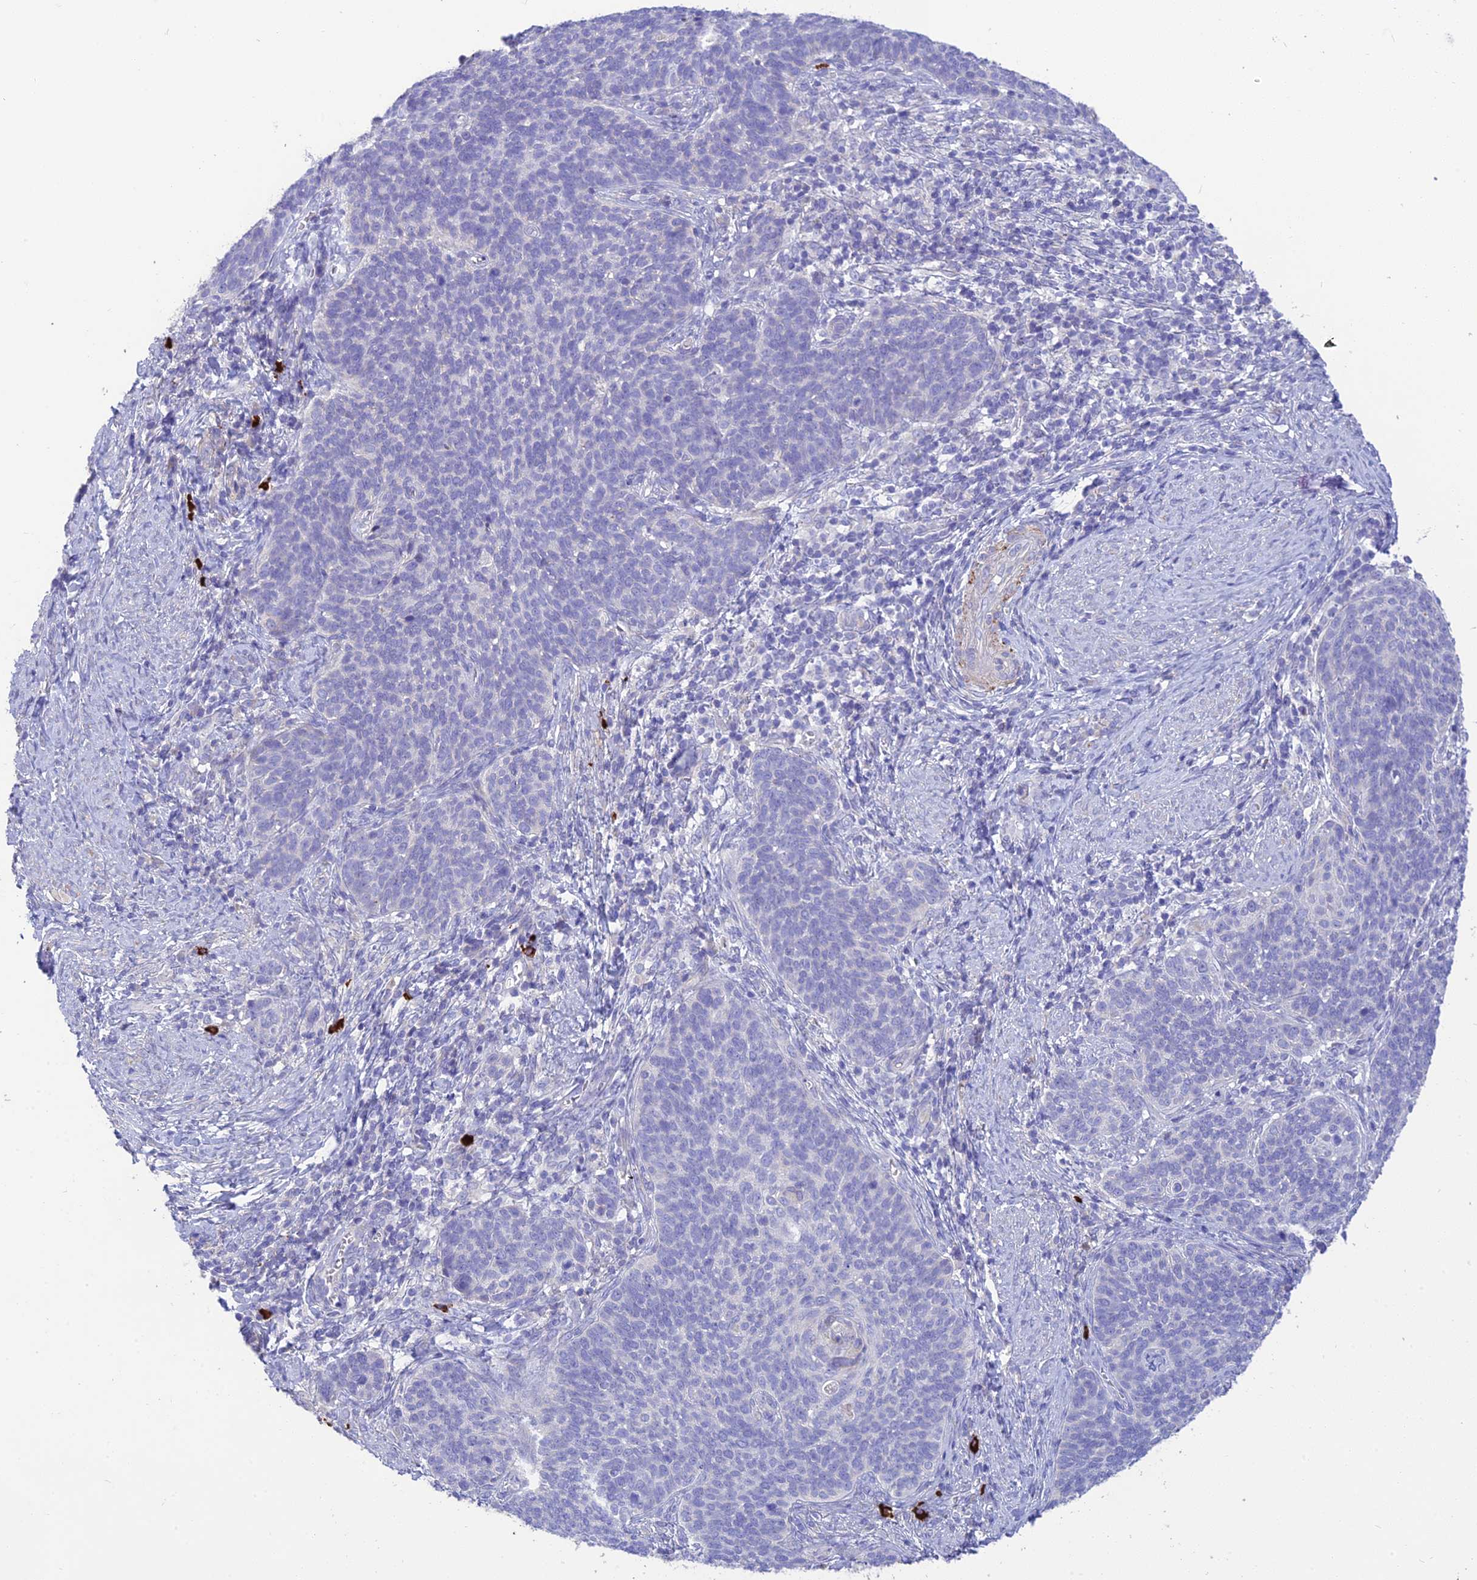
{"staining": {"intensity": "negative", "quantity": "none", "location": "none"}, "tissue": "cervical cancer", "cell_type": "Tumor cells", "image_type": "cancer", "snomed": [{"axis": "morphology", "description": "Normal tissue, NOS"}, {"axis": "morphology", "description": "Squamous cell carcinoma, NOS"}, {"axis": "topography", "description": "Cervix"}], "caption": "Immunohistochemistry of human squamous cell carcinoma (cervical) shows no staining in tumor cells.", "gene": "HSD17B2", "patient": {"sex": "female", "age": 39}}